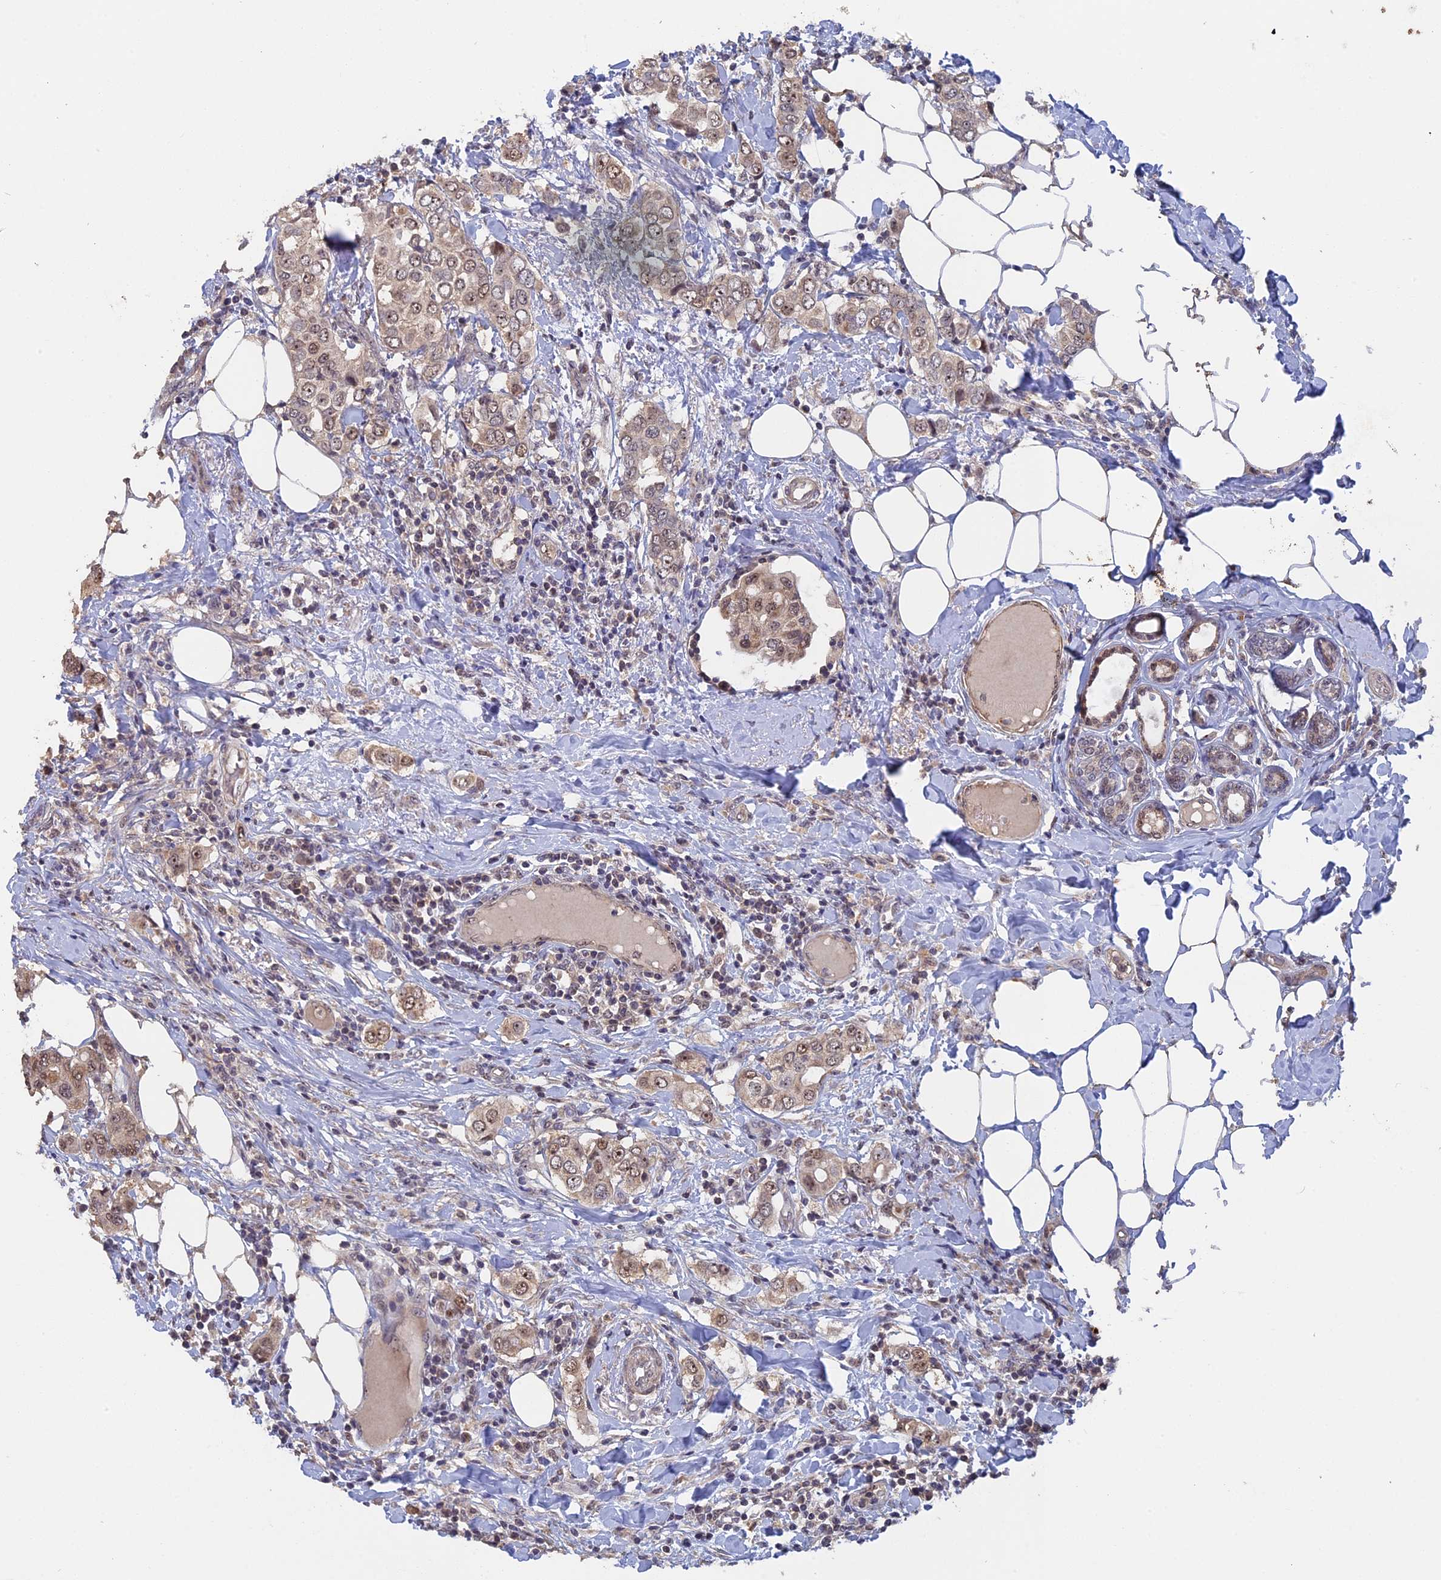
{"staining": {"intensity": "weak", "quantity": ">75%", "location": "nuclear"}, "tissue": "breast cancer", "cell_type": "Tumor cells", "image_type": "cancer", "snomed": [{"axis": "morphology", "description": "Lobular carcinoma"}, {"axis": "topography", "description": "Breast"}], "caption": "Tumor cells display low levels of weak nuclear expression in approximately >75% of cells in human breast lobular carcinoma.", "gene": "FAM98C", "patient": {"sex": "female", "age": 51}}